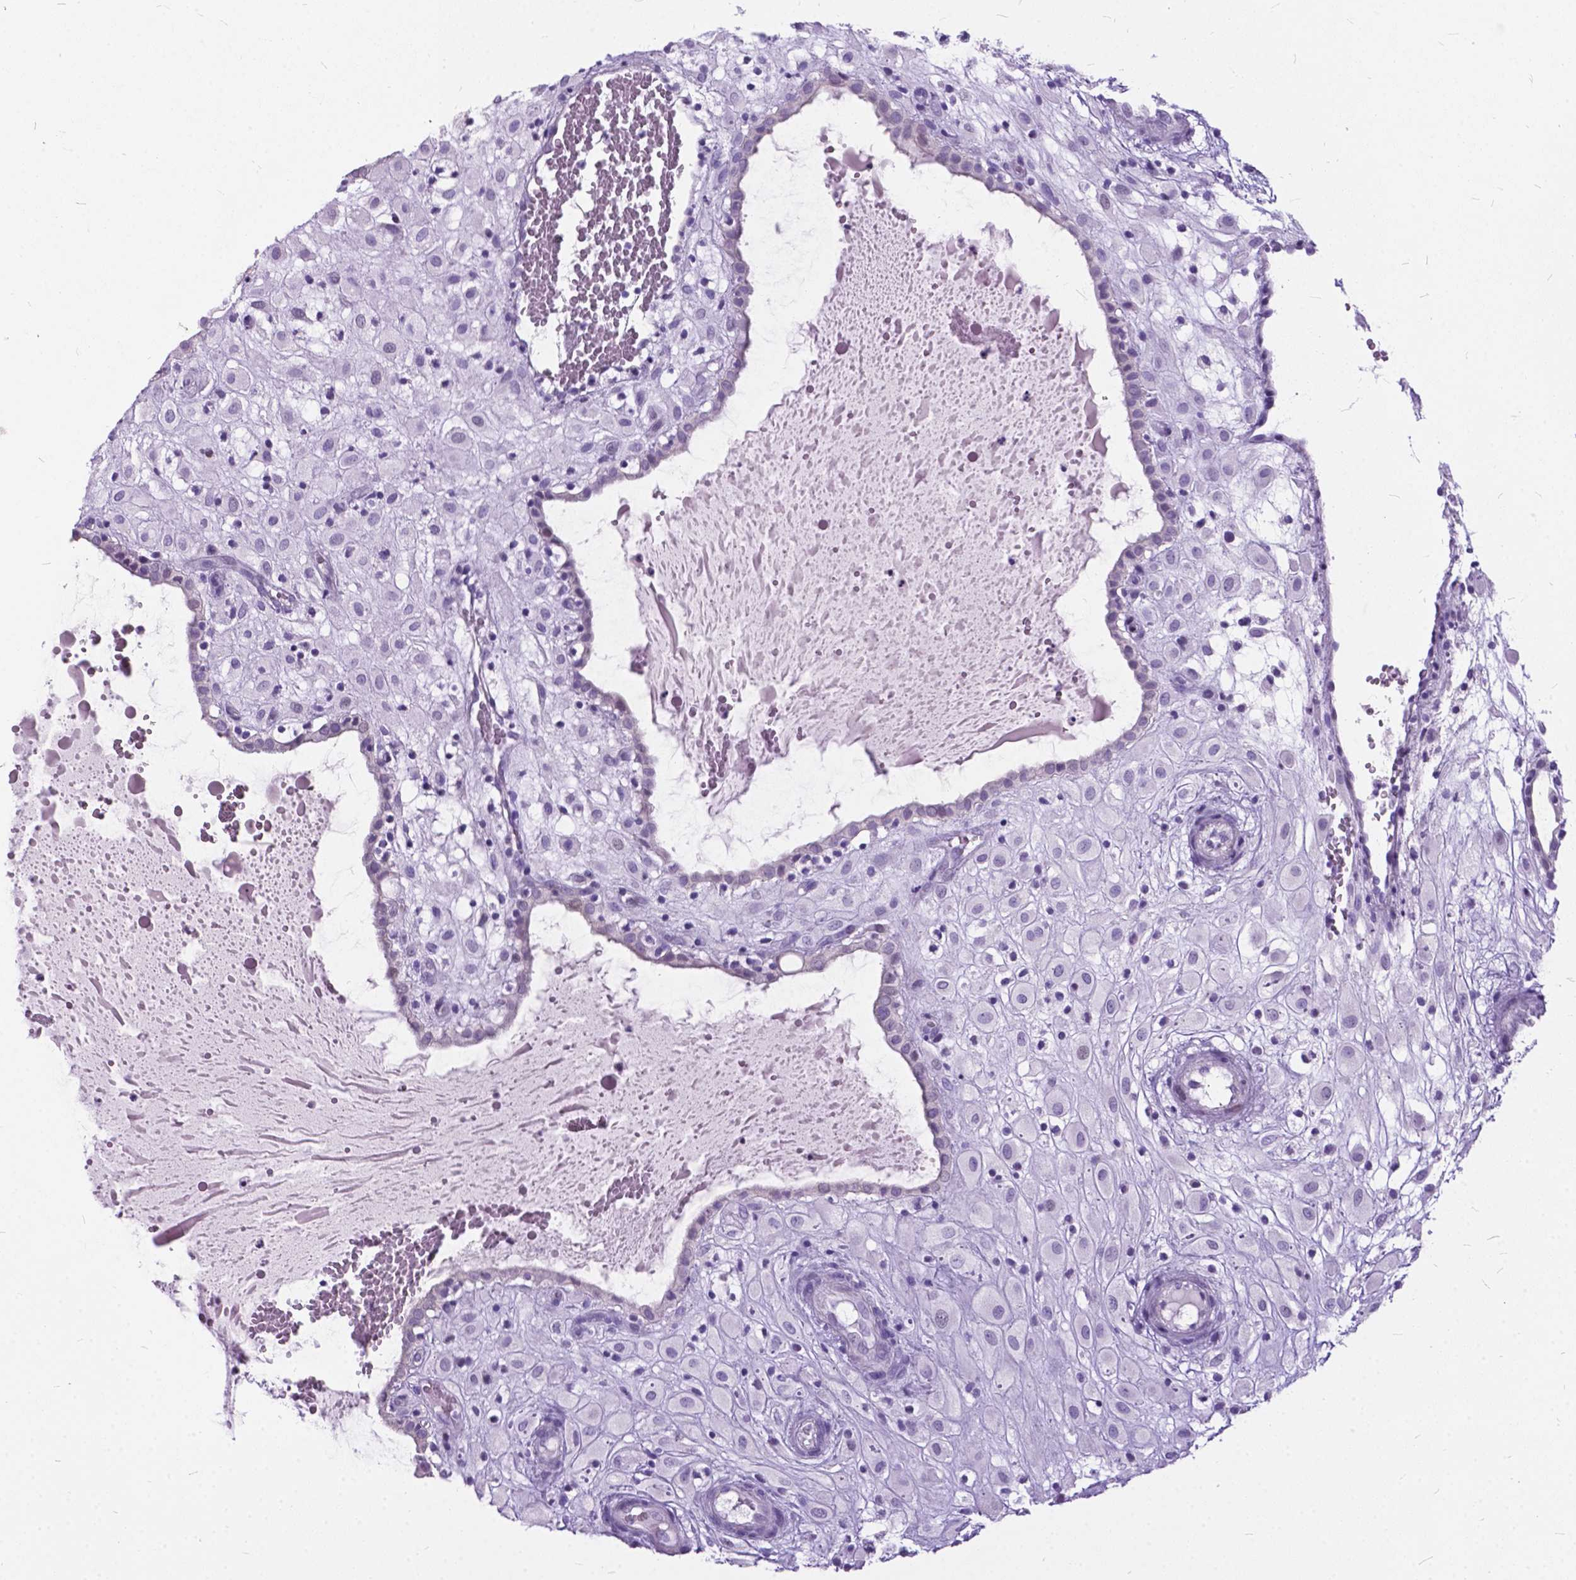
{"staining": {"intensity": "negative", "quantity": "none", "location": "none"}, "tissue": "placenta", "cell_type": "Decidual cells", "image_type": "normal", "snomed": [{"axis": "morphology", "description": "Normal tissue, NOS"}, {"axis": "topography", "description": "Placenta"}], "caption": "Image shows no significant protein expression in decidual cells of unremarkable placenta.", "gene": "BSND", "patient": {"sex": "female", "age": 24}}